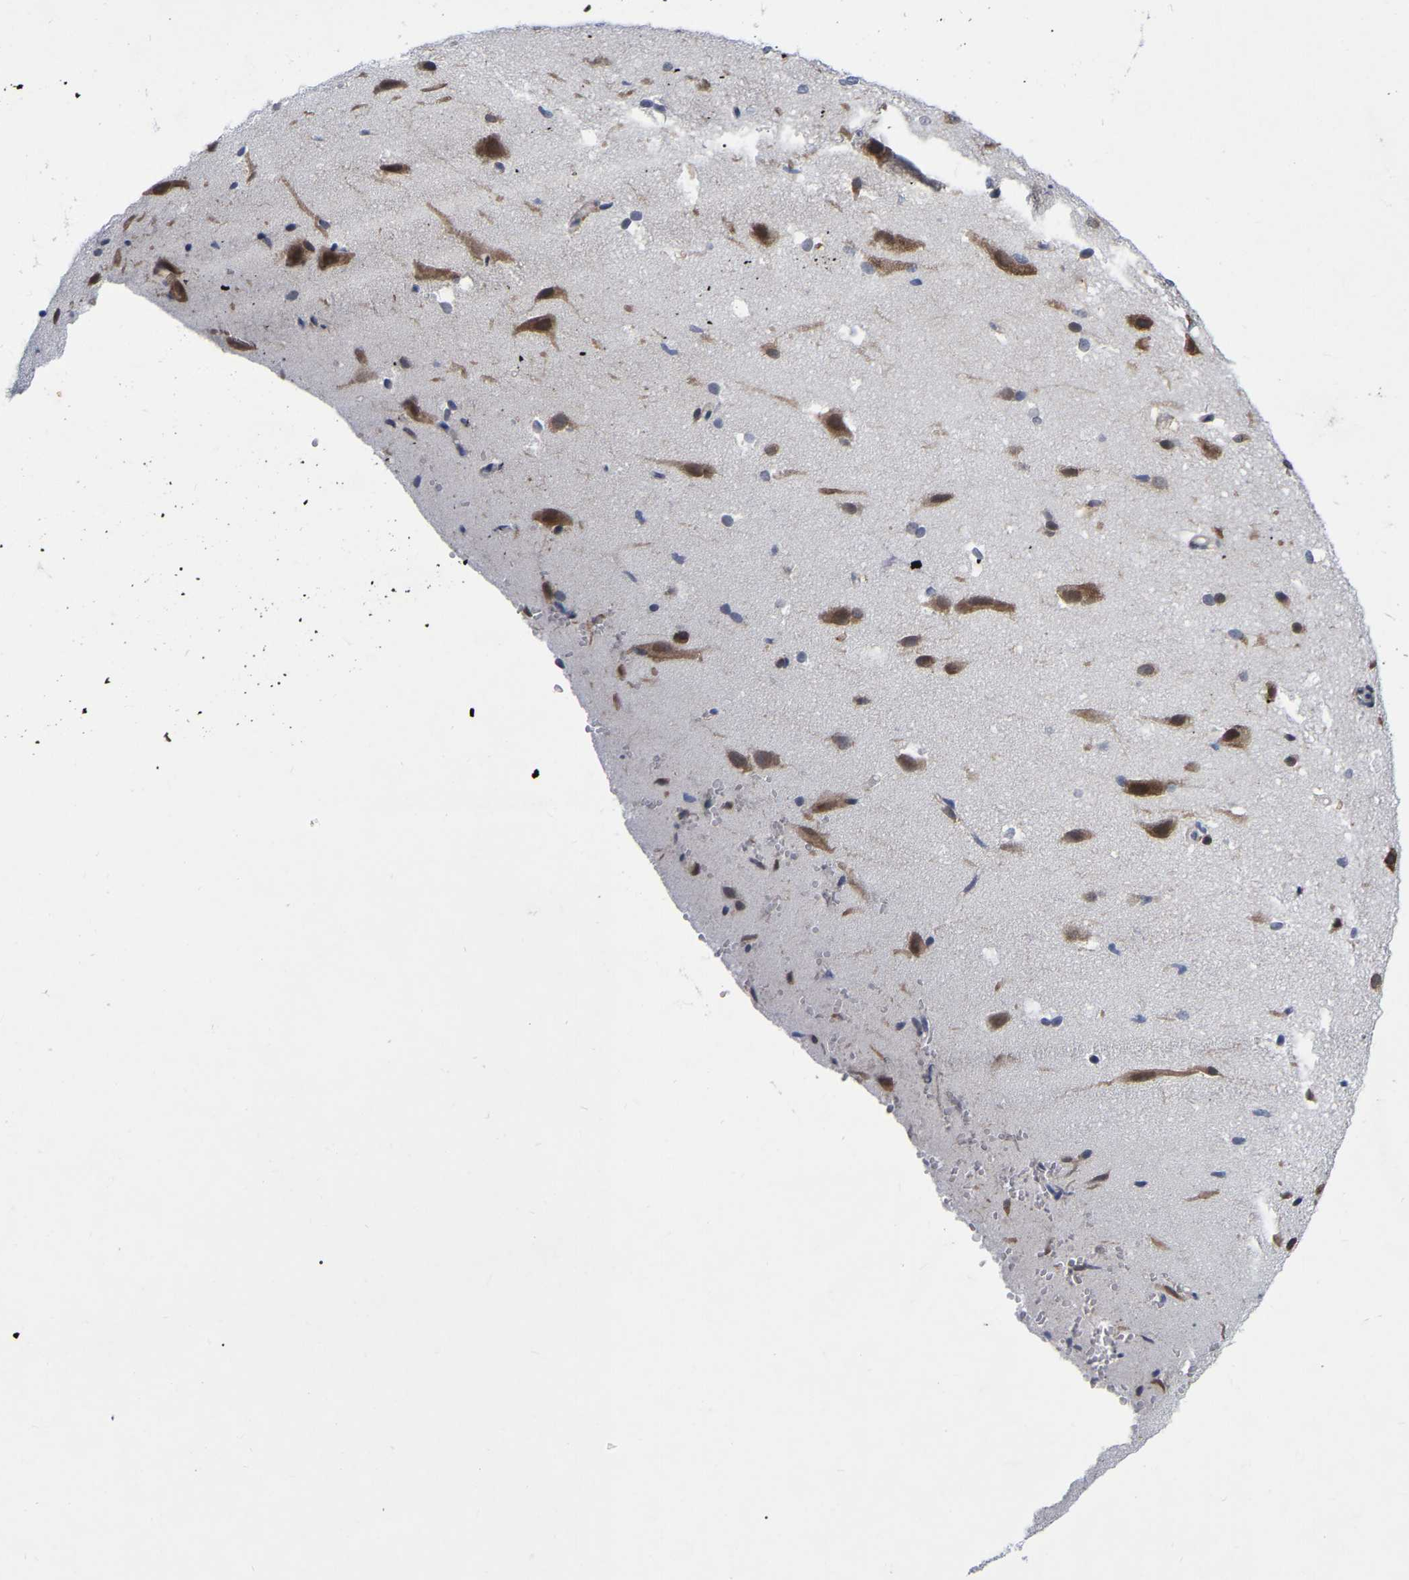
{"staining": {"intensity": "weak", "quantity": "25%-75%", "location": "cytoplasmic/membranous"}, "tissue": "cerebral cortex", "cell_type": "Endothelial cells", "image_type": "normal", "snomed": [{"axis": "morphology", "description": "Normal tissue, NOS"}, {"axis": "morphology", "description": "Developmental malformation"}, {"axis": "topography", "description": "Cerebral cortex"}], "caption": "Unremarkable cerebral cortex was stained to show a protein in brown. There is low levels of weak cytoplasmic/membranous staining in about 25%-75% of endothelial cells.", "gene": "UBE4B", "patient": {"sex": "female", "age": 30}}